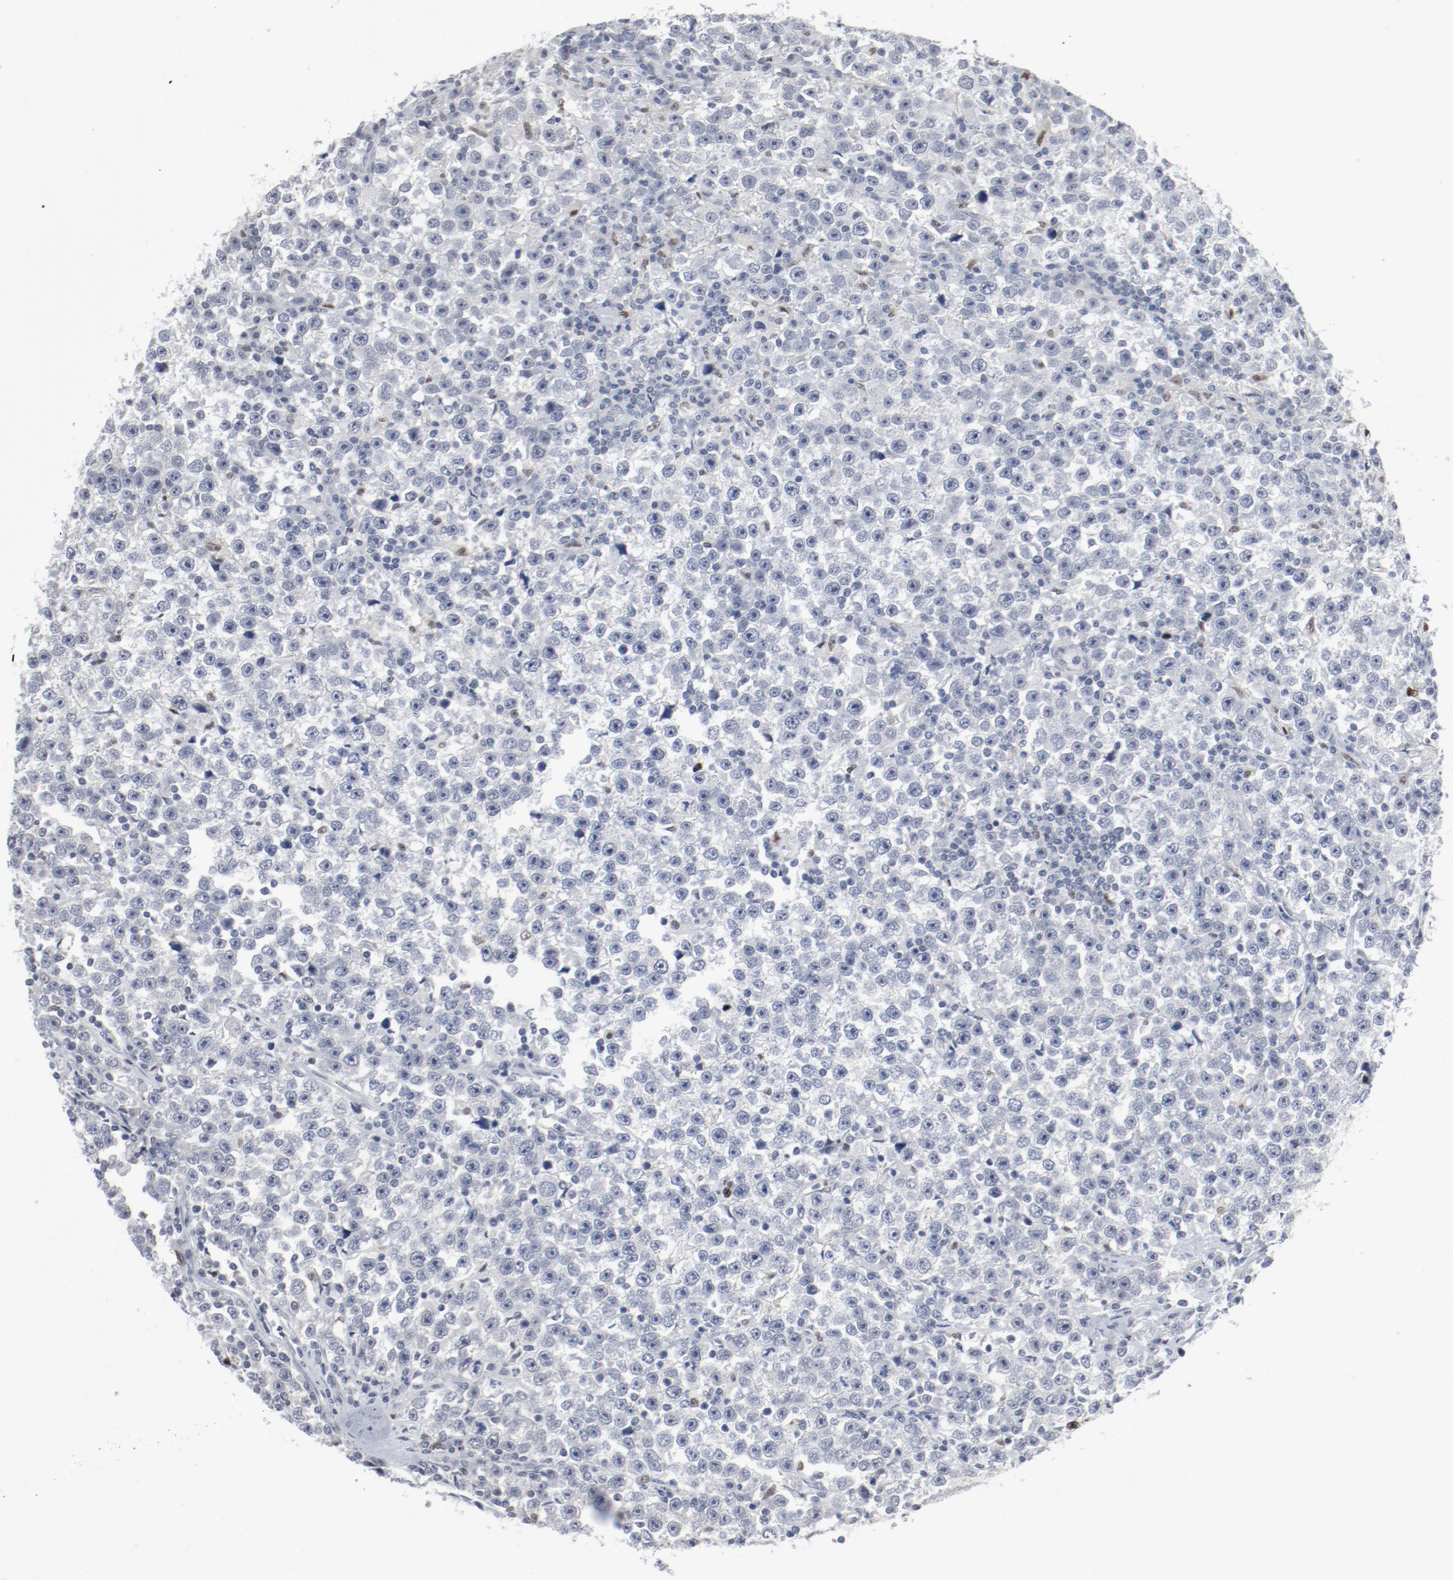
{"staining": {"intensity": "negative", "quantity": "none", "location": "none"}, "tissue": "testis cancer", "cell_type": "Tumor cells", "image_type": "cancer", "snomed": [{"axis": "morphology", "description": "Seminoma, NOS"}, {"axis": "topography", "description": "Testis"}], "caption": "DAB (3,3'-diaminobenzidine) immunohistochemical staining of testis cancer (seminoma) demonstrates no significant staining in tumor cells. (Immunohistochemistry (ihc), brightfield microscopy, high magnification).", "gene": "FOXN2", "patient": {"sex": "male", "age": 43}}